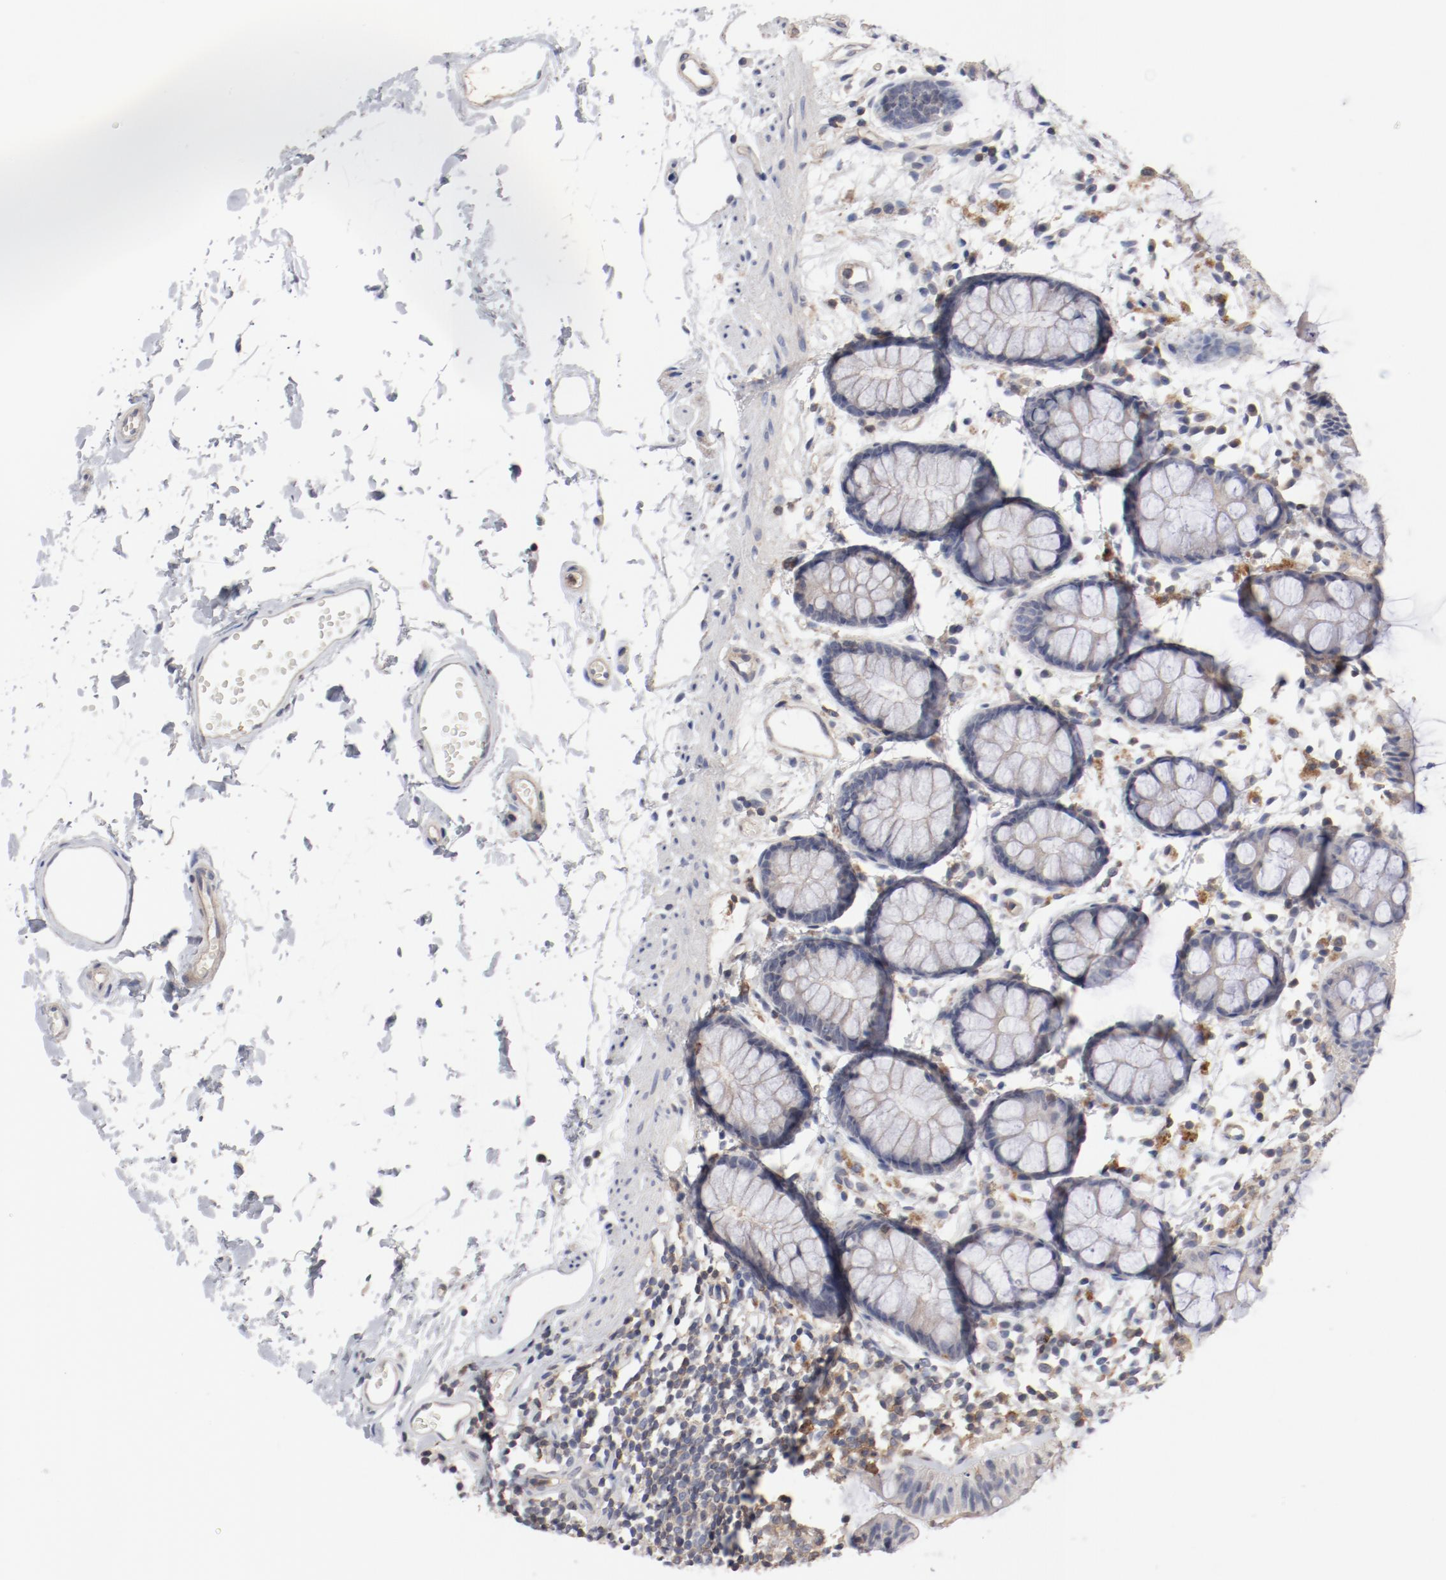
{"staining": {"intensity": "negative", "quantity": "none", "location": "none"}, "tissue": "rectum", "cell_type": "Glandular cells", "image_type": "normal", "snomed": [{"axis": "morphology", "description": "Normal tissue, NOS"}, {"axis": "topography", "description": "Rectum"}], "caption": "This is an immunohistochemistry photomicrograph of benign human rectum. There is no expression in glandular cells.", "gene": "CBL", "patient": {"sex": "female", "age": 66}}